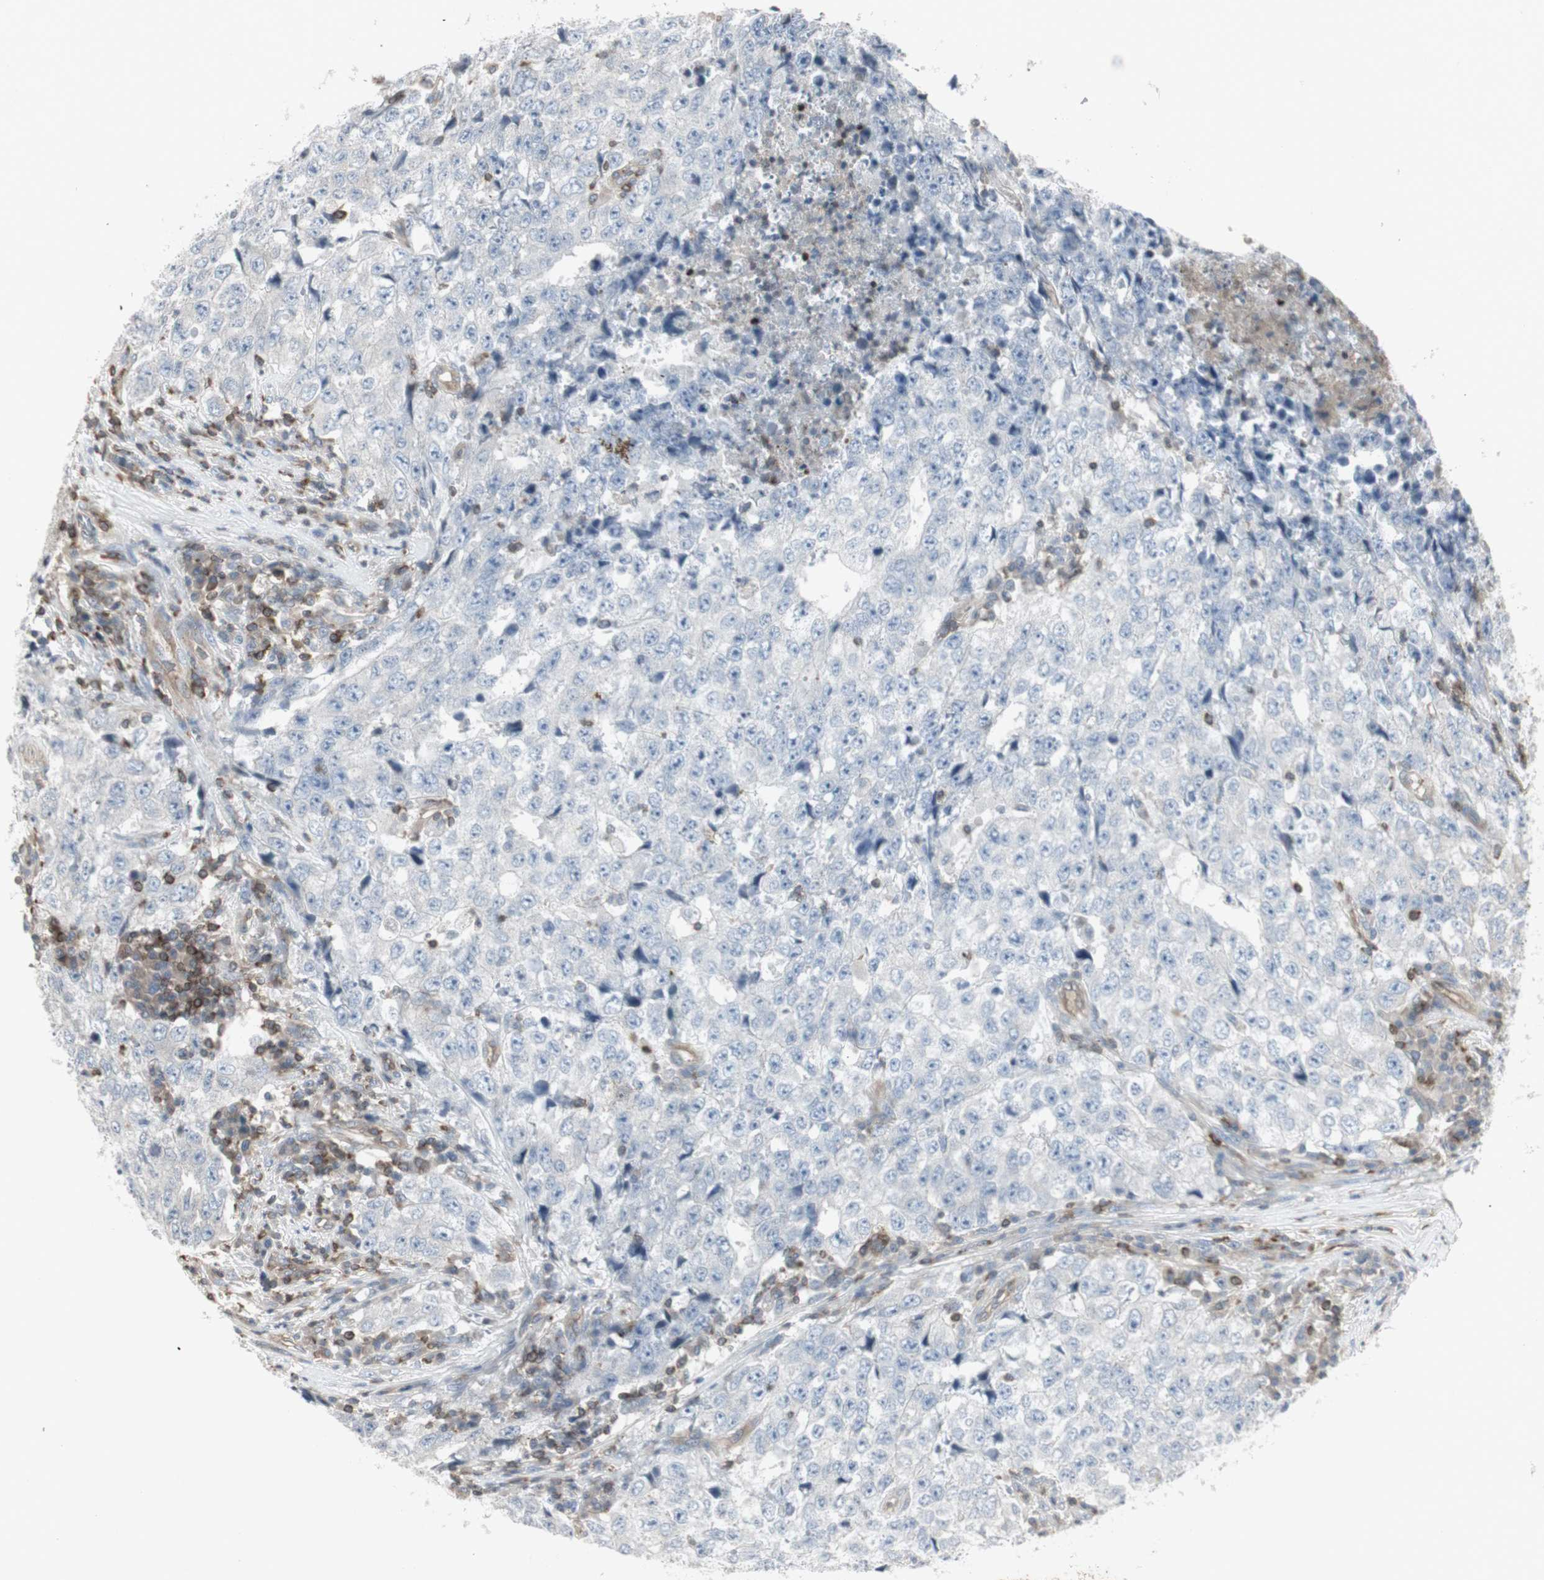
{"staining": {"intensity": "negative", "quantity": "none", "location": "none"}, "tissue": "testis cancer", "cell_type": "Tumor cells", "image_type": "cancer", "snomed": [{"axis": "morphology", "description": "Necrosis, NOS"}, {"axis": "morphology", "description": "Carcinoma, Embryonal, NOS"}, {"axis": "topography", "description": "Testis"}], "caption": "IHC micrograph of neoplastic tissue: embryonal carcinoma (testis) stained with DAB exhibits no significant protein staining in tumor cells.", "gene": "ARHGEF1", "patient": {"sex": "male", "age": 19}}